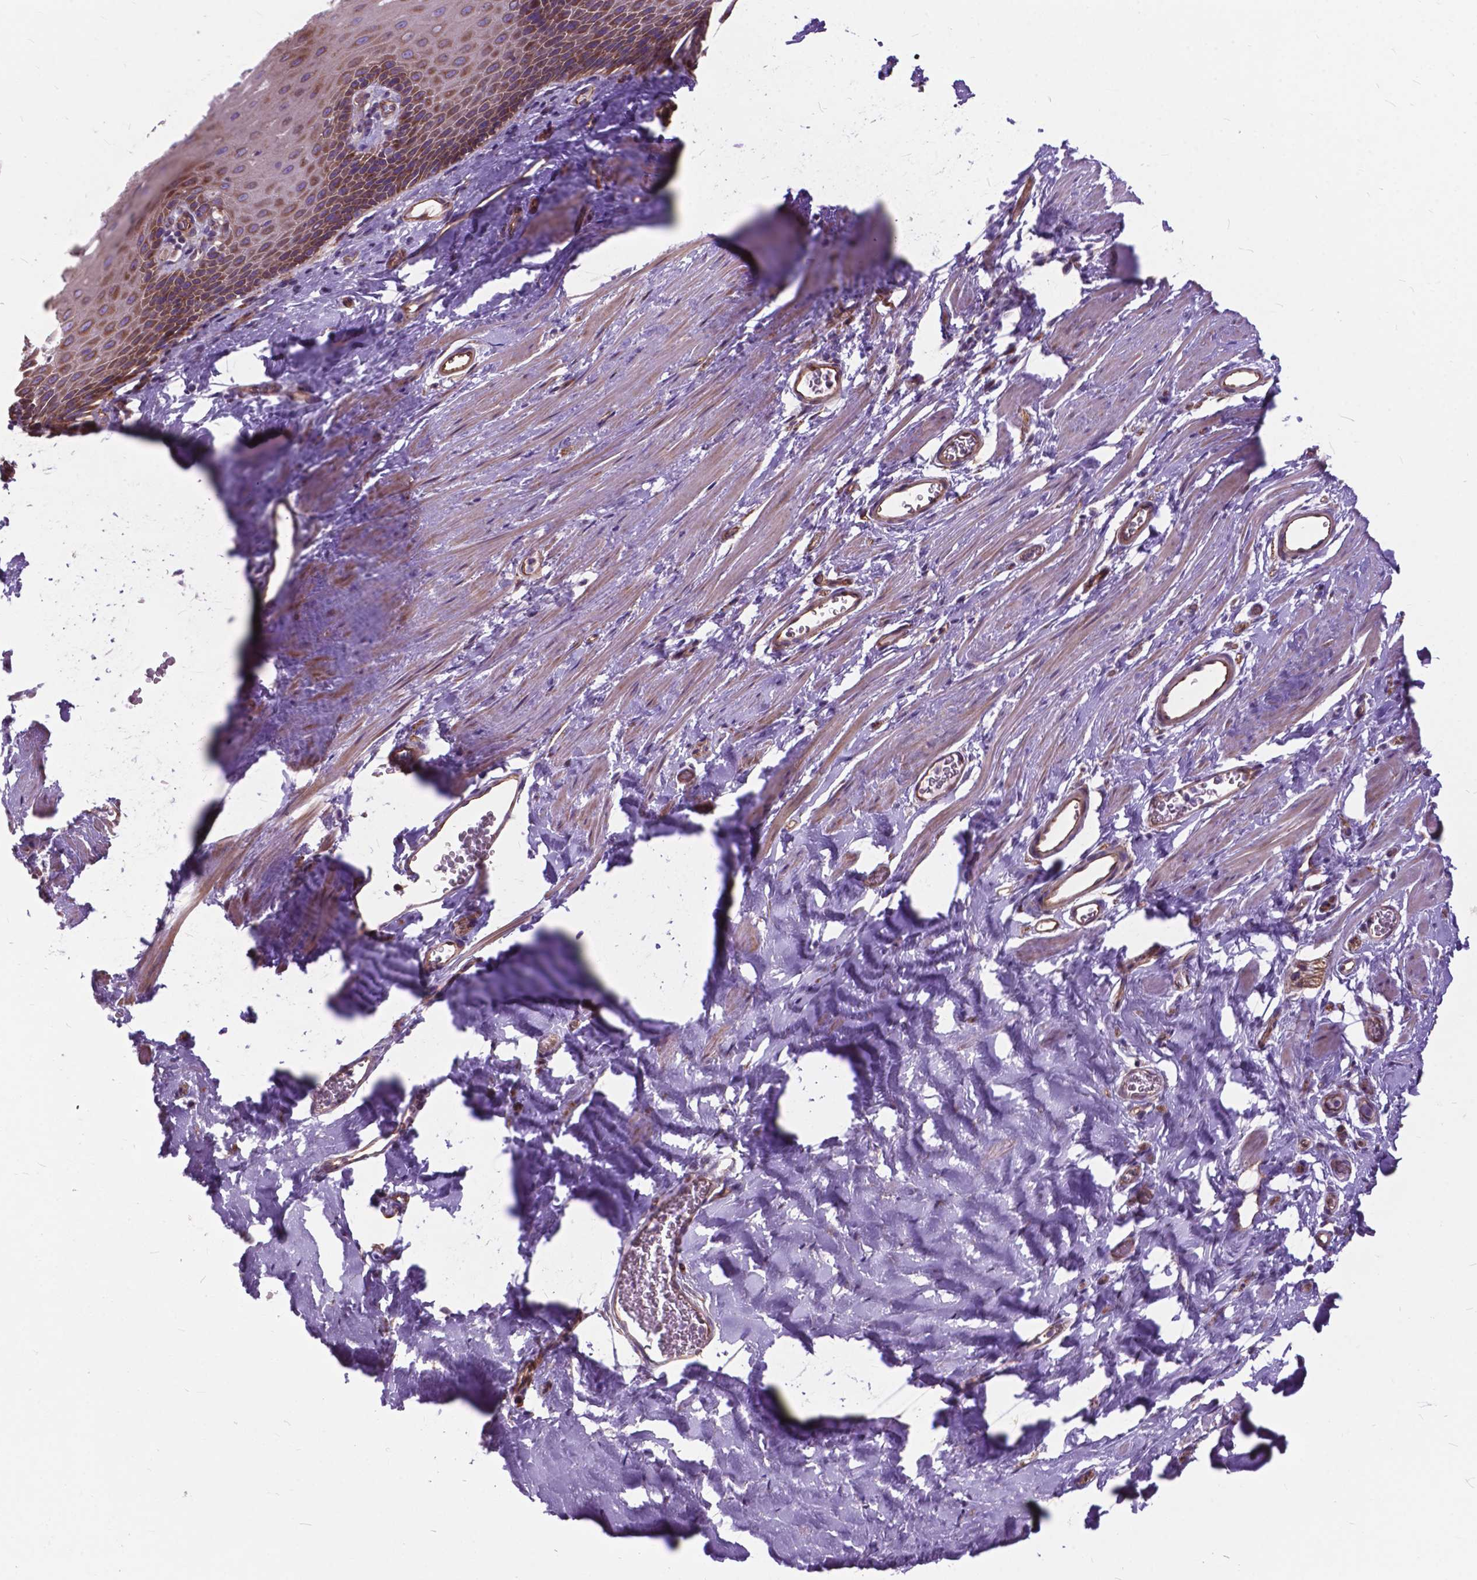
{"staining": {"intensity": "moderate", "quantity": "25%-75%", "location": "cytoplasmic/membranous"}, "tissue": "esophagus", "cell_type": "Squamous epithelial cells", "image_type": "normal", "snomed": [{"axis": "morphology", "description": "Normal tissue, NOS"}, {"axis": "topography", "description": "Esophagus"}], "caption": "Immunohistochemical staining of unremarkable human esophagus shows 25%-75% levels of moderate cytoplasmic/membranous protein expression in approximately 25%-75% of squamous epithelial cells.", "gene": "FLT4", "patient": {"sex": "male", "age": 64}}